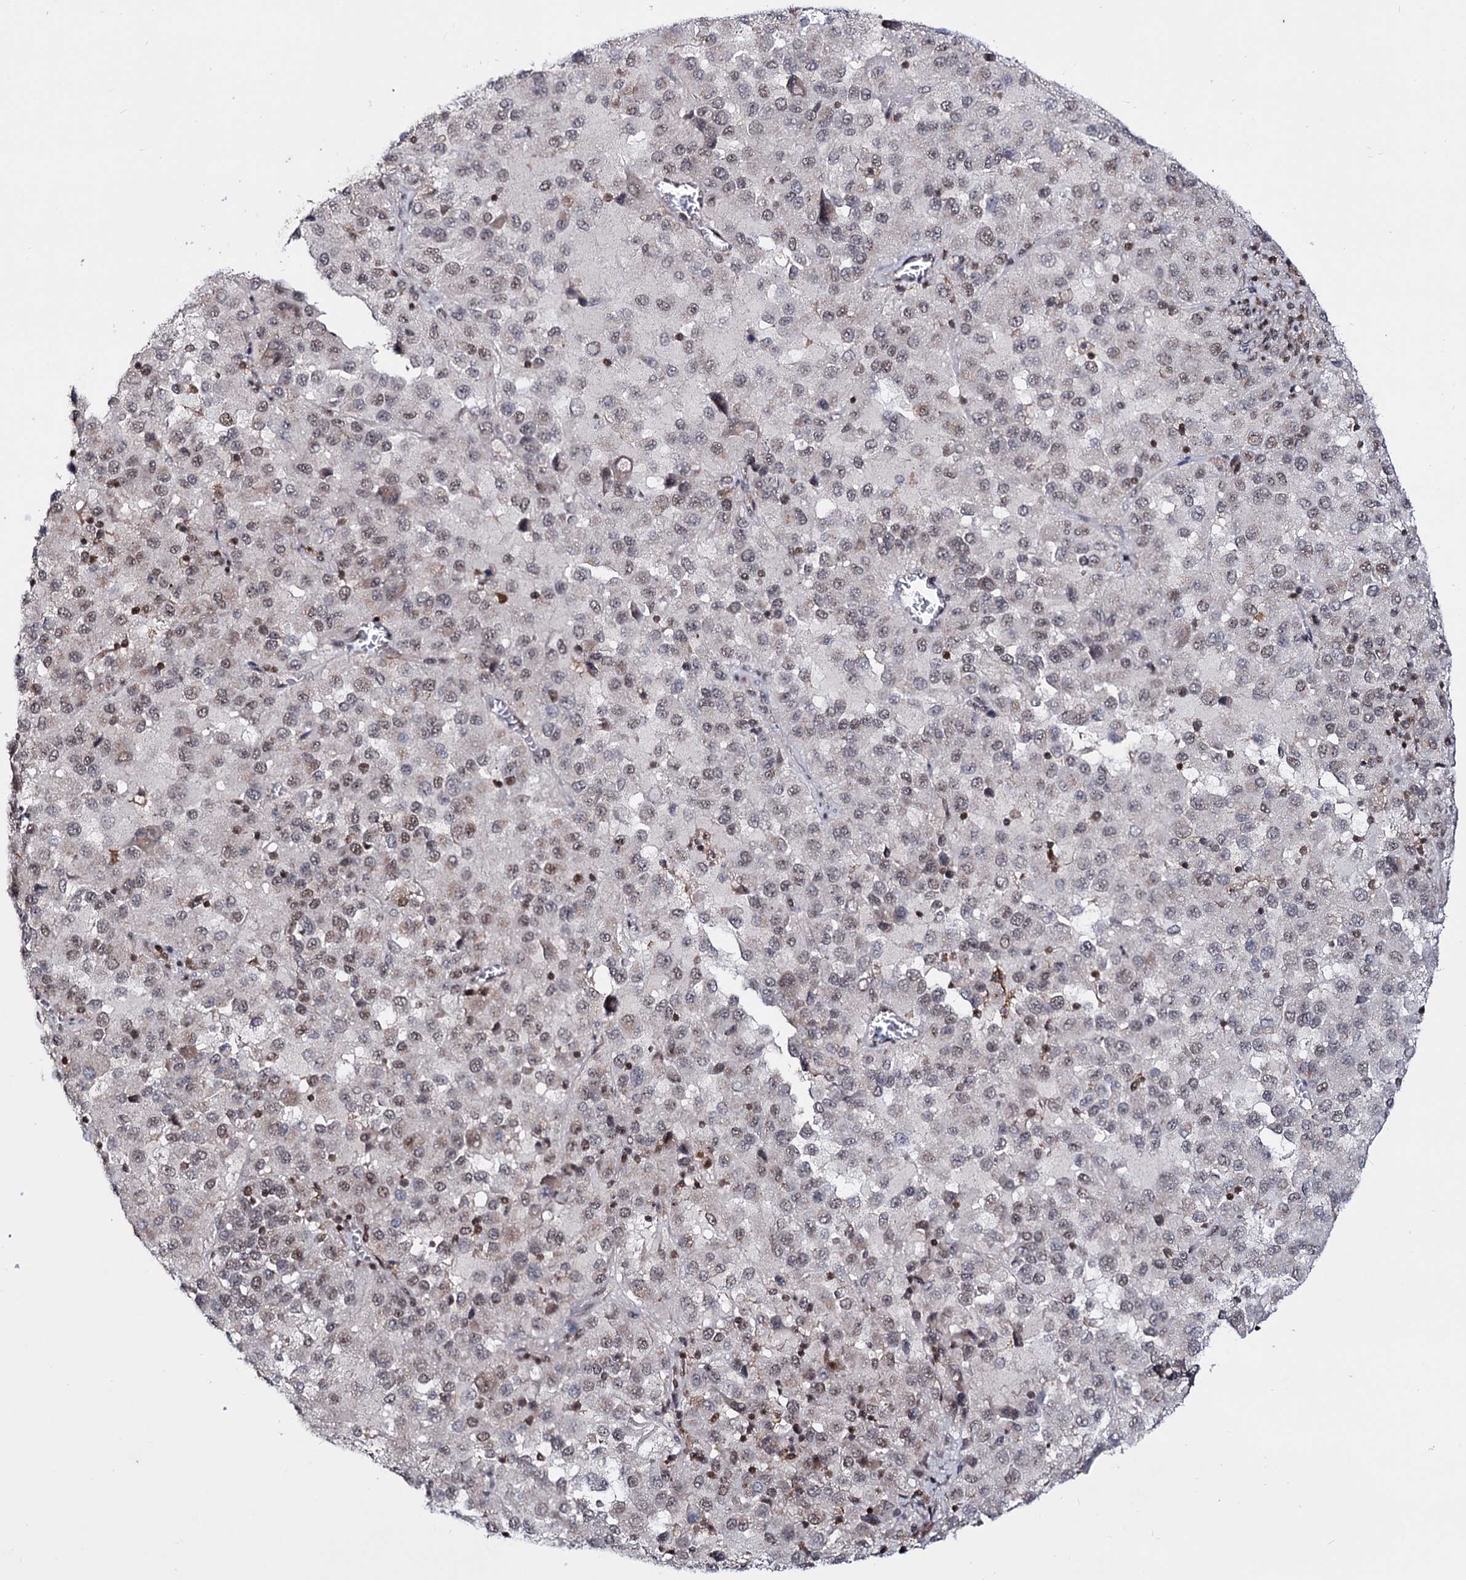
{"staining": {"intensity": "weak", "quantity": "25%-75%", "location": "nuclear"}, "tissue": "melanoma", "cell_type": "Tumor cells", "image_type": "cancer", "snomed": [{"axis": "morphology", "description": "Malignant melanoma, Metastatic site"}, {"axis": "topography", "description": "Lung"}], "caption": "Malignant melanoma (metastatic site) tissue demonstrates weak nuclear staining in approximately 25%-75% of tumor cells", "gene": "SMCHD1", "patient": {"sex": "male", "age": 64}}